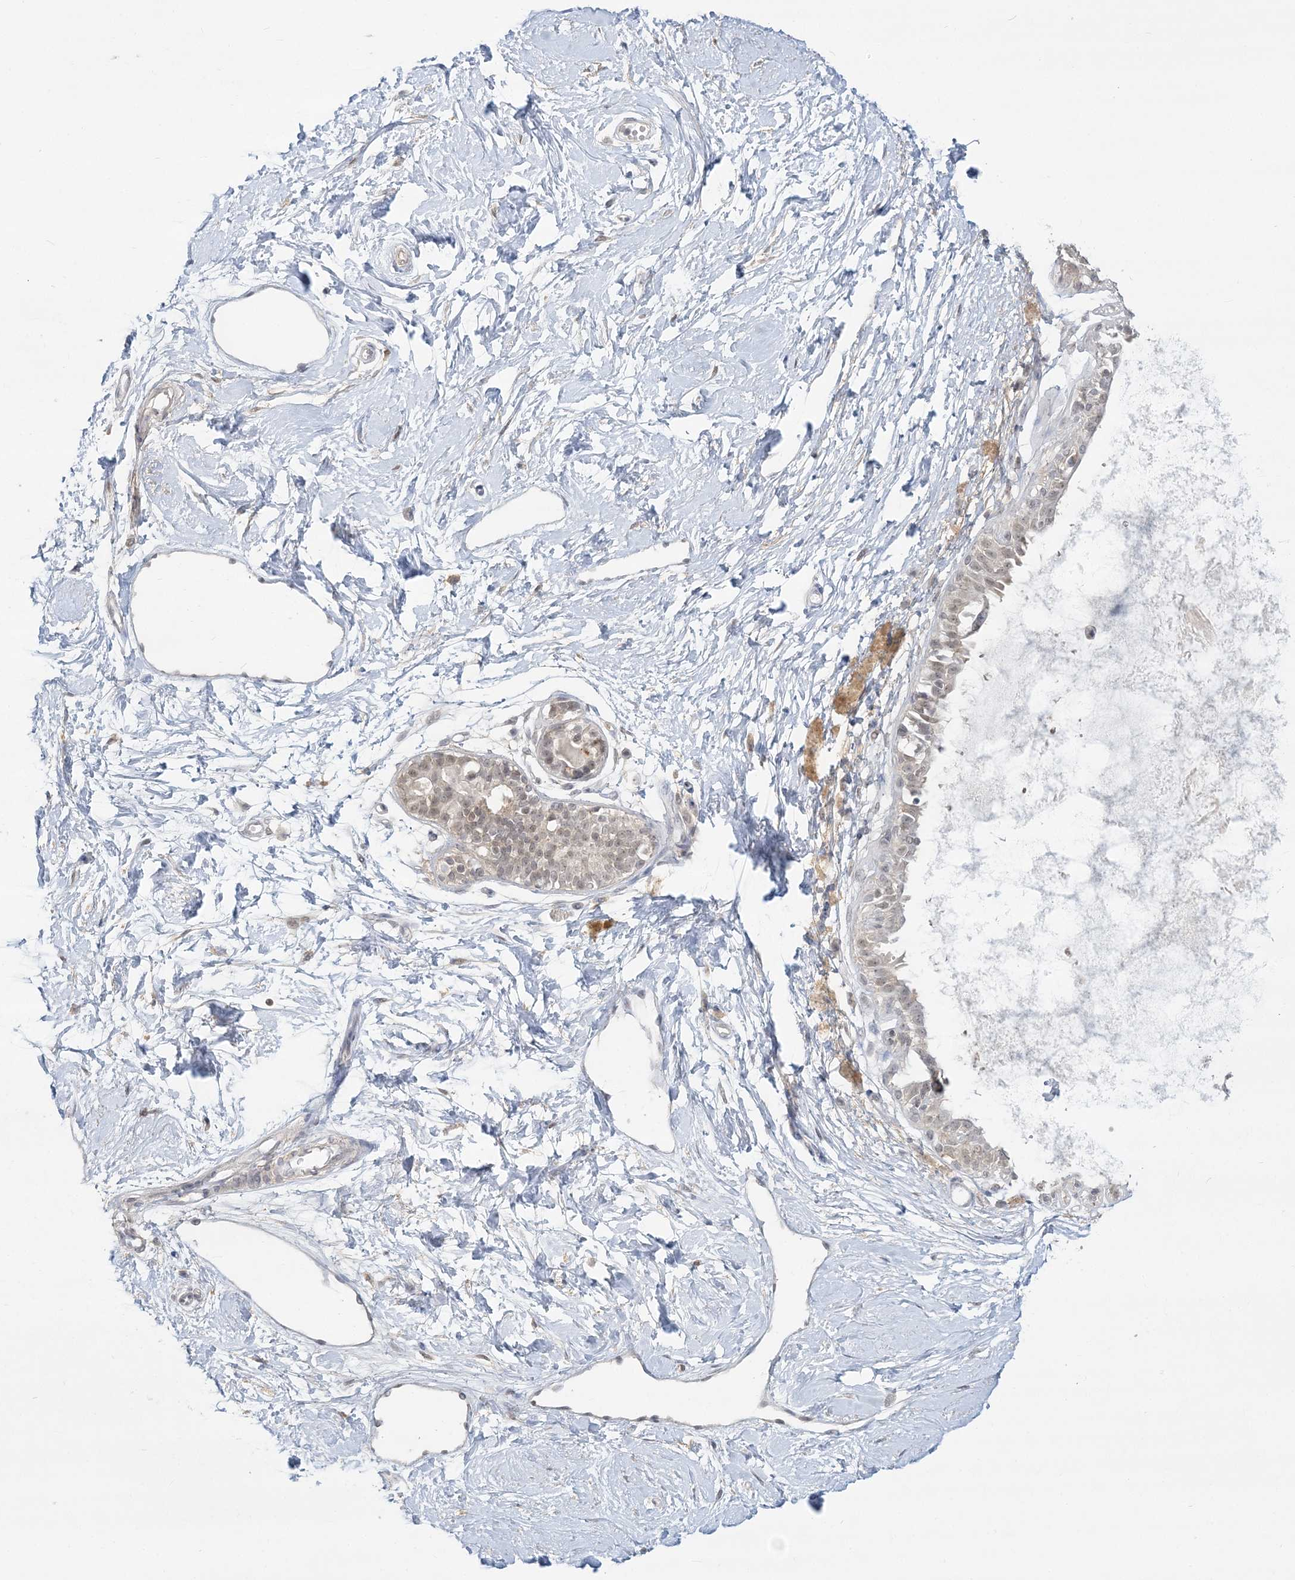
{"staining": {"intensity": "negative", "quantity": "none", "location": "none"}, "tissue": "breast", "cell_type": "Adipocytes", "image_type": "normal", "snomed": [{"axis": "morphology", "description": "Normal tissue, NOS"}, {"axis": "topography", "description": "Breast"}], "caption": "An immunohistochemistry (IHC) image of benign breast is shown. There is no staining in adipocytes of breast.", "gene": "ANKS1A", "patient": {"sex": "female", "age": 45}}